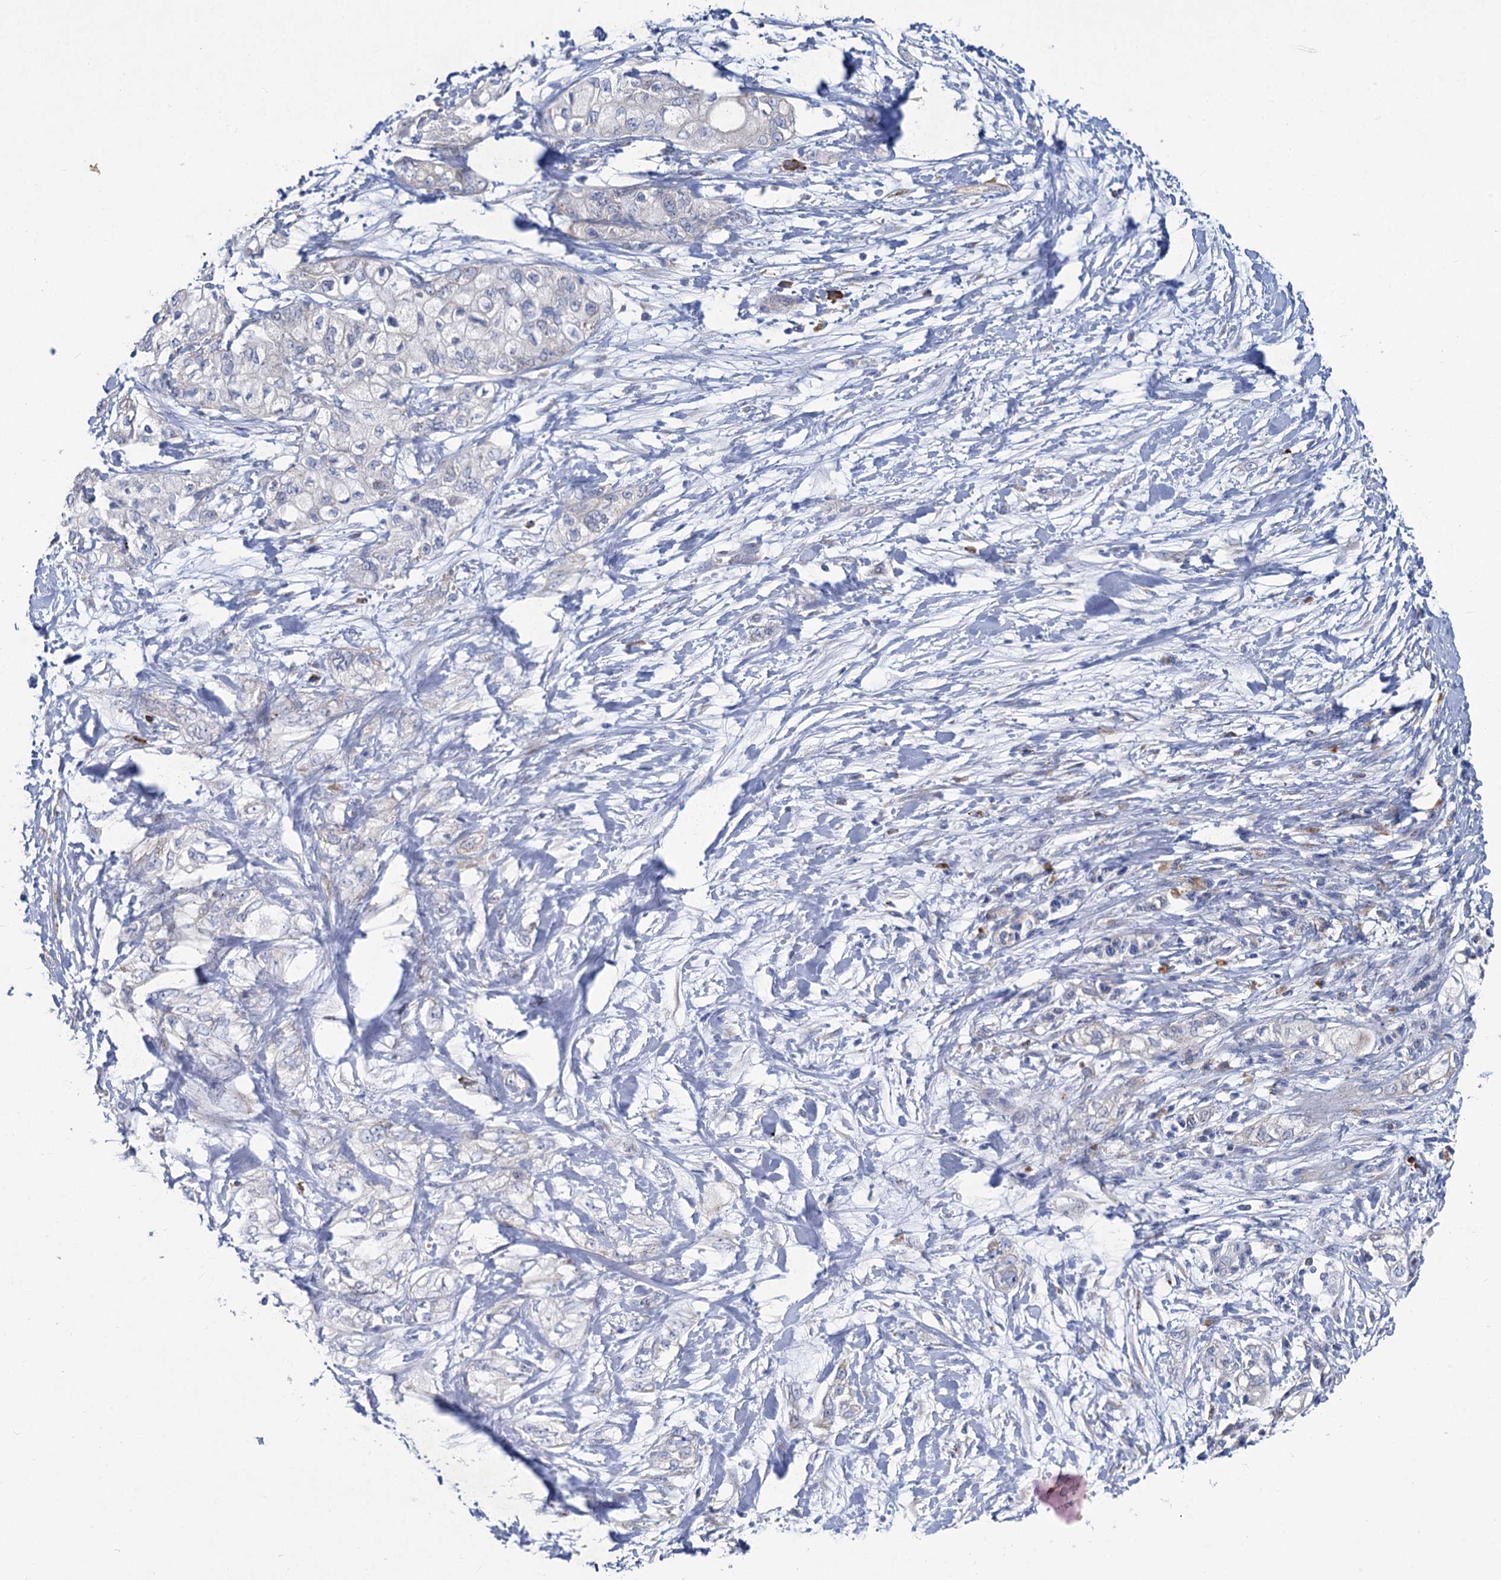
{"staining": {"intensity": "negative", "quantity": "none", "location": "none"}, "tissue": "pancreatic cancer", "cell_type": "Tumor cells", "image_type": "cancer", "snomed": [{"axis": "morphology", "description": "Adenocarcinoma, NOS"}, {"axis": "topography", "description": "Pancreas"}], "caption": "This is a histopathology image of immunohistochemistry (IHC) staining of pancreatic adenocarcinoma, which shows no staining in tumor cells.", "gene": "PRSS35", "patient": {"sex": "male", "age": 70}}